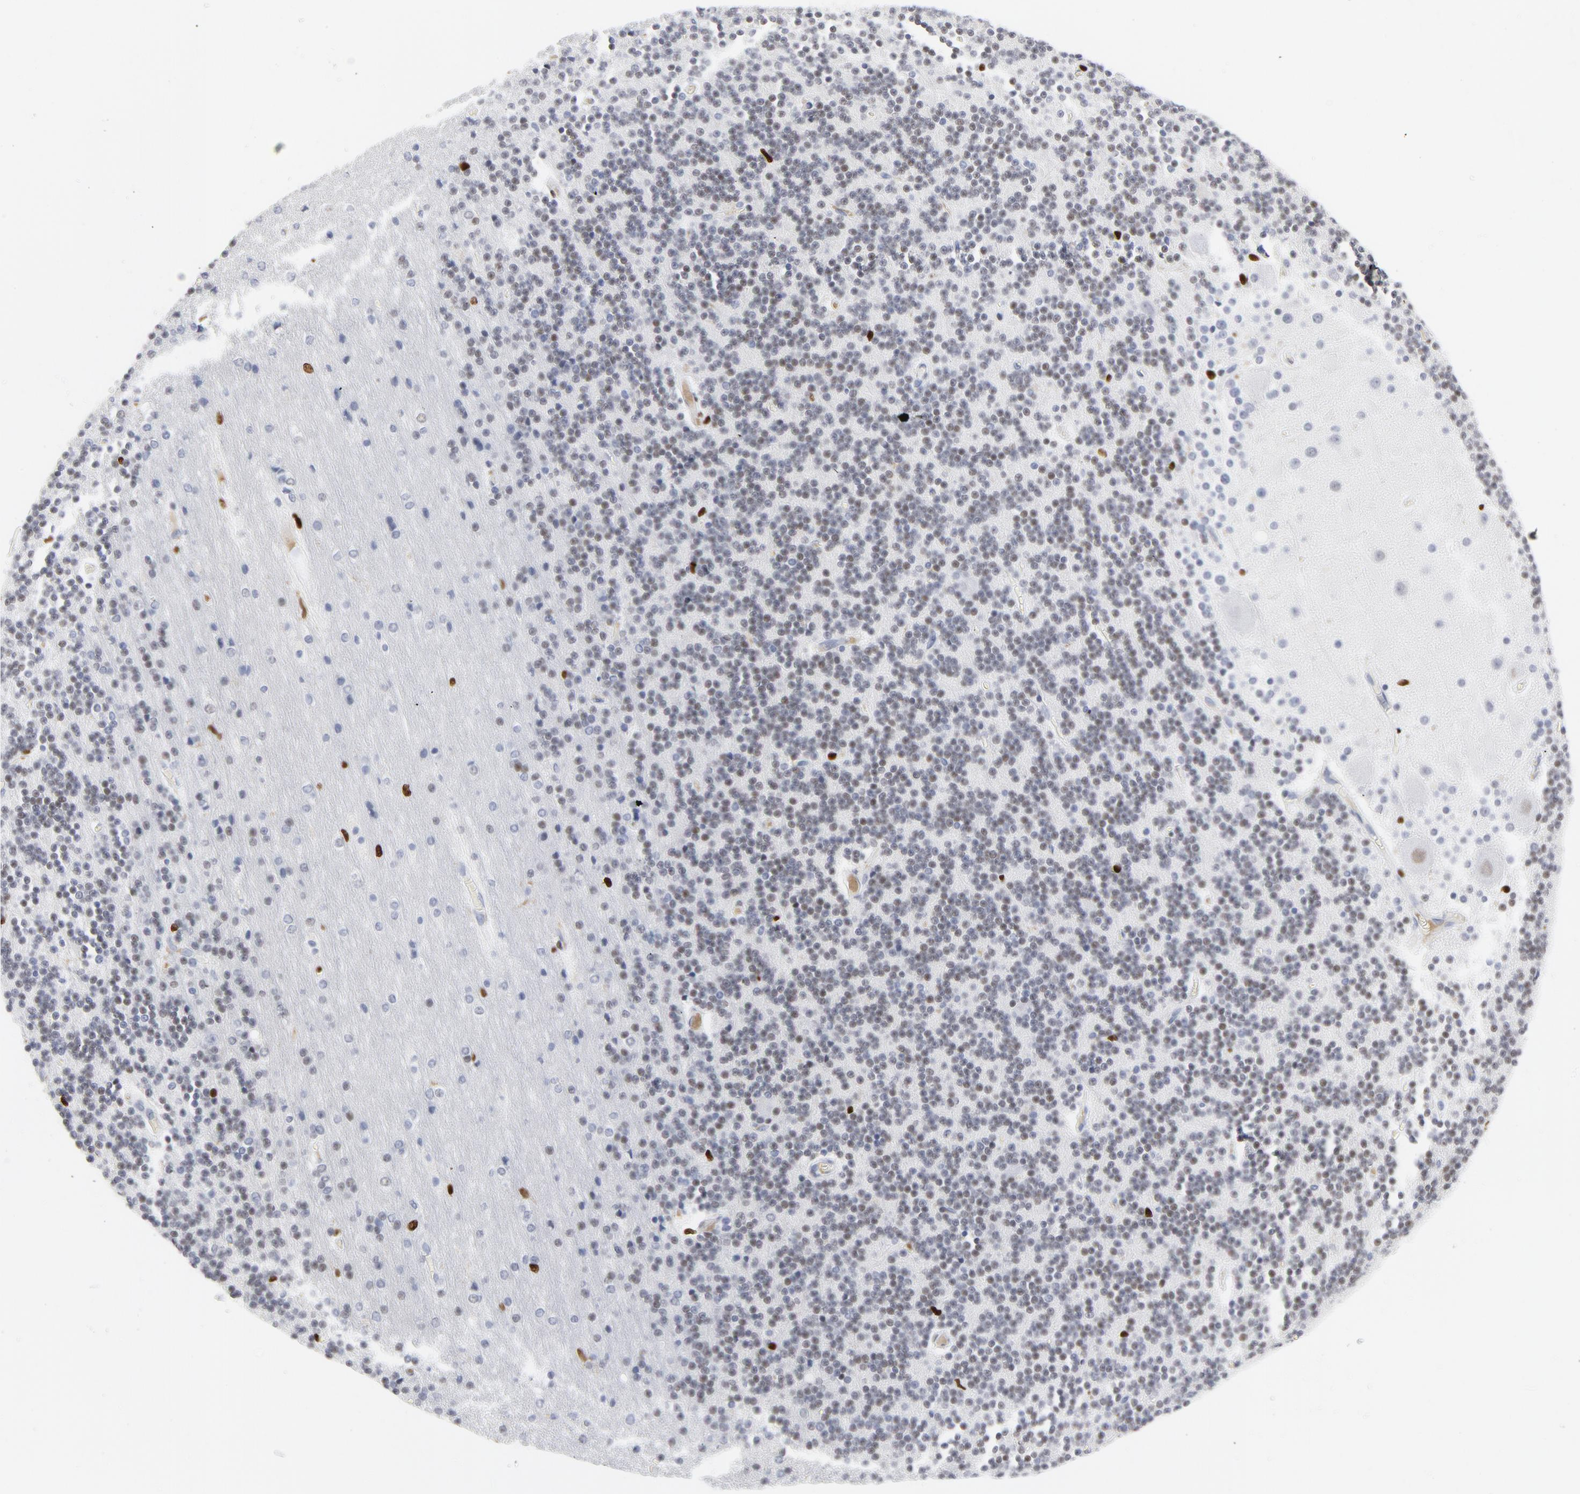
{"staining": {"intensity": "weak", "quantity": ">75%", "location": "nuclear"}, "tissue": "cerebellum", "cell_type": "Cells in granular layer", "image_type": "normal", "snomed": [{"axis": "morphology", "description": "Normal tissue, NOS"}, {"axis": "topography", "description": "Cerebellum"}], "caption": "This photomicrograph shows immunohistochemistry staining of normal human cerebellum, with low weak nuclear positivity in approximately >75% of cells in granular layer.", "gene": "SMARCC2", "patient": {"sex": "female", "age": 54}}